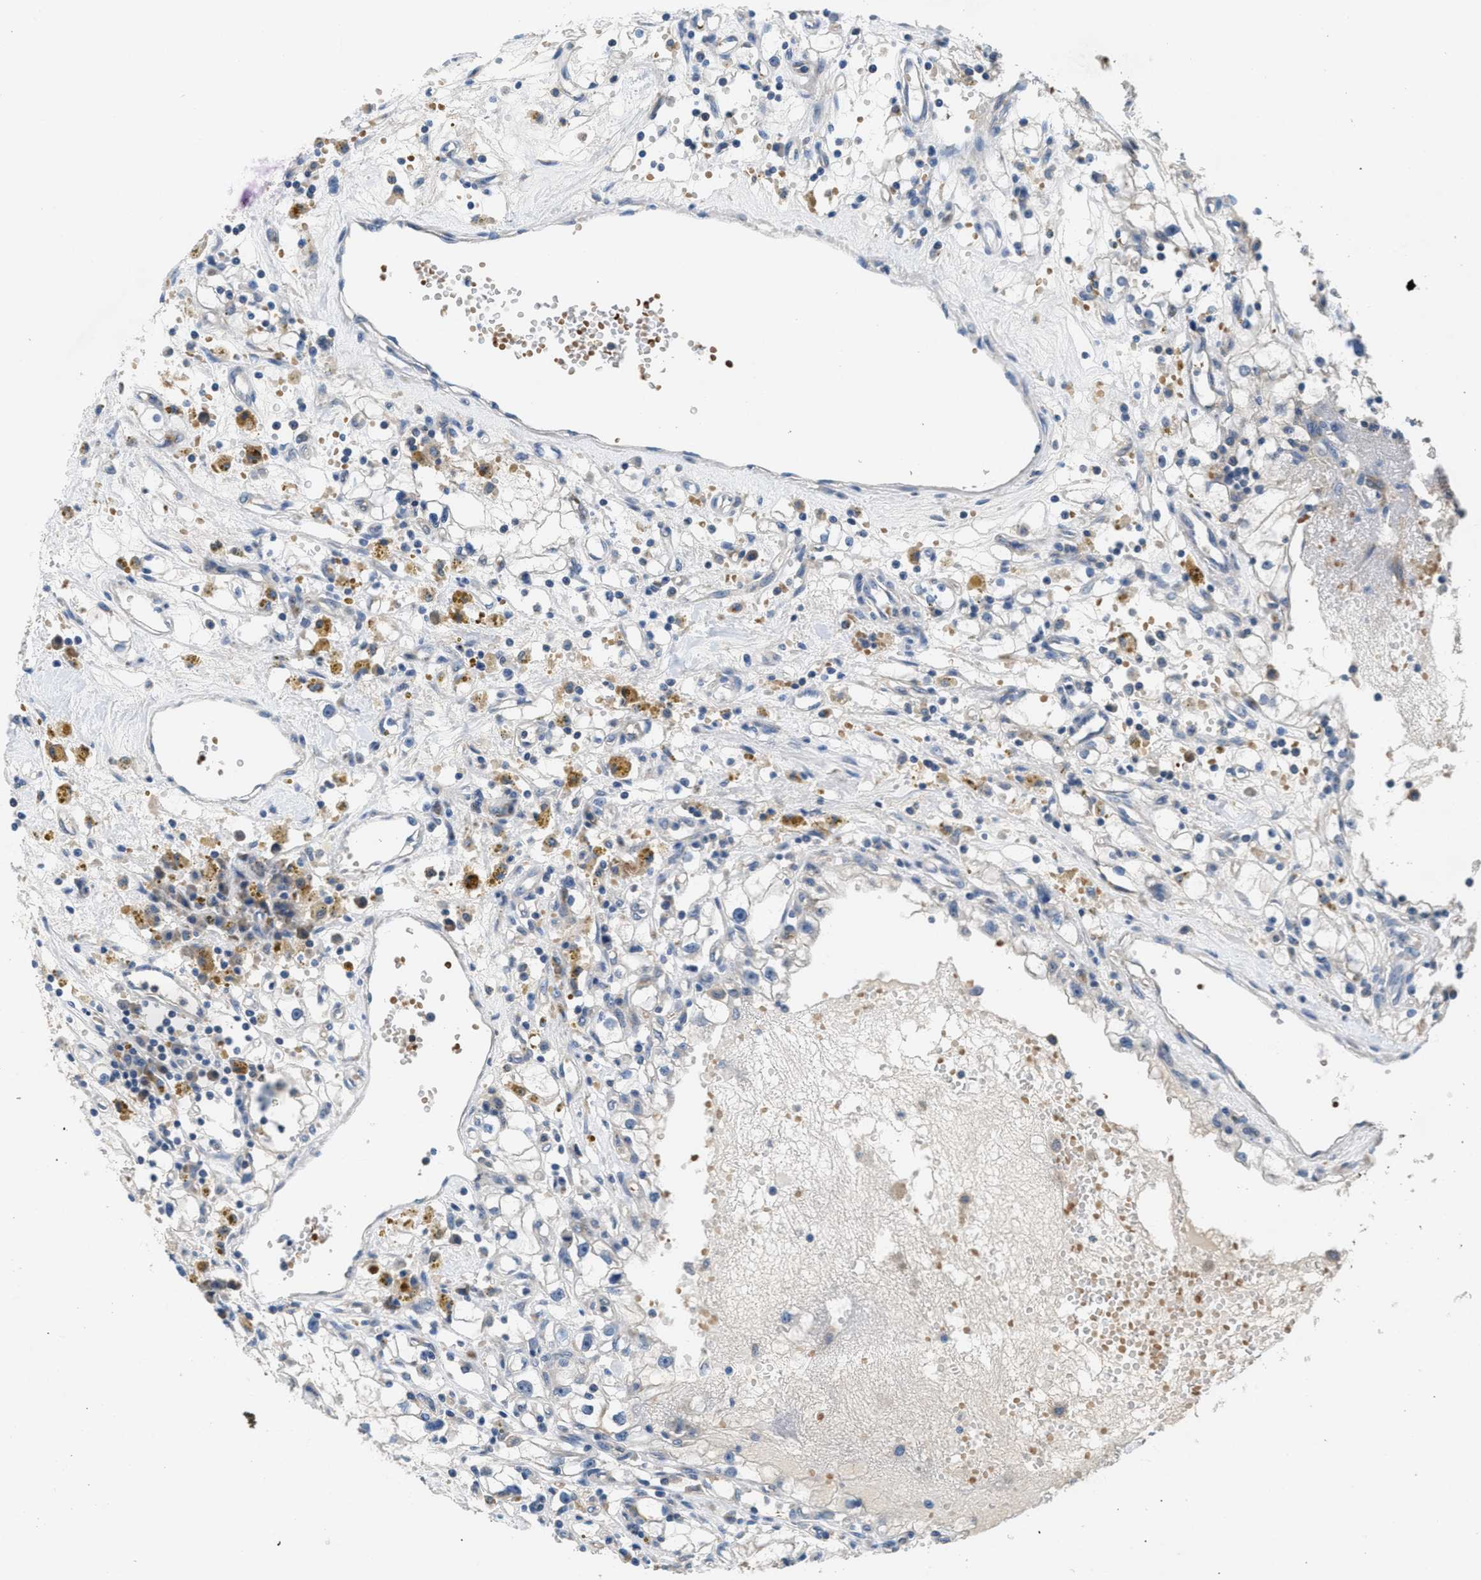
{"staining": {"intensity": "negative", "quantity": "none", "location": "none"}, "tissue": "renal cancer", "cell_type": "Tumor cells", "image_type": "cancer", "snomed": [{"axis": "morphology", "description": "Adenocarcinoma, NOS"}, {"axis": "topography", "description": "Kidney"}], "caption": "High magnification brightfield microscopy of renal cancer (adenocarcinoma) stained with DAB (brown) and counterstained with hematoxylin (blue): tumor cells show no significant positivity. (DAB immunohistochemistry, high magnification).", "gene": "DGKE", "patient": {"sex": "male", "age": 56}}